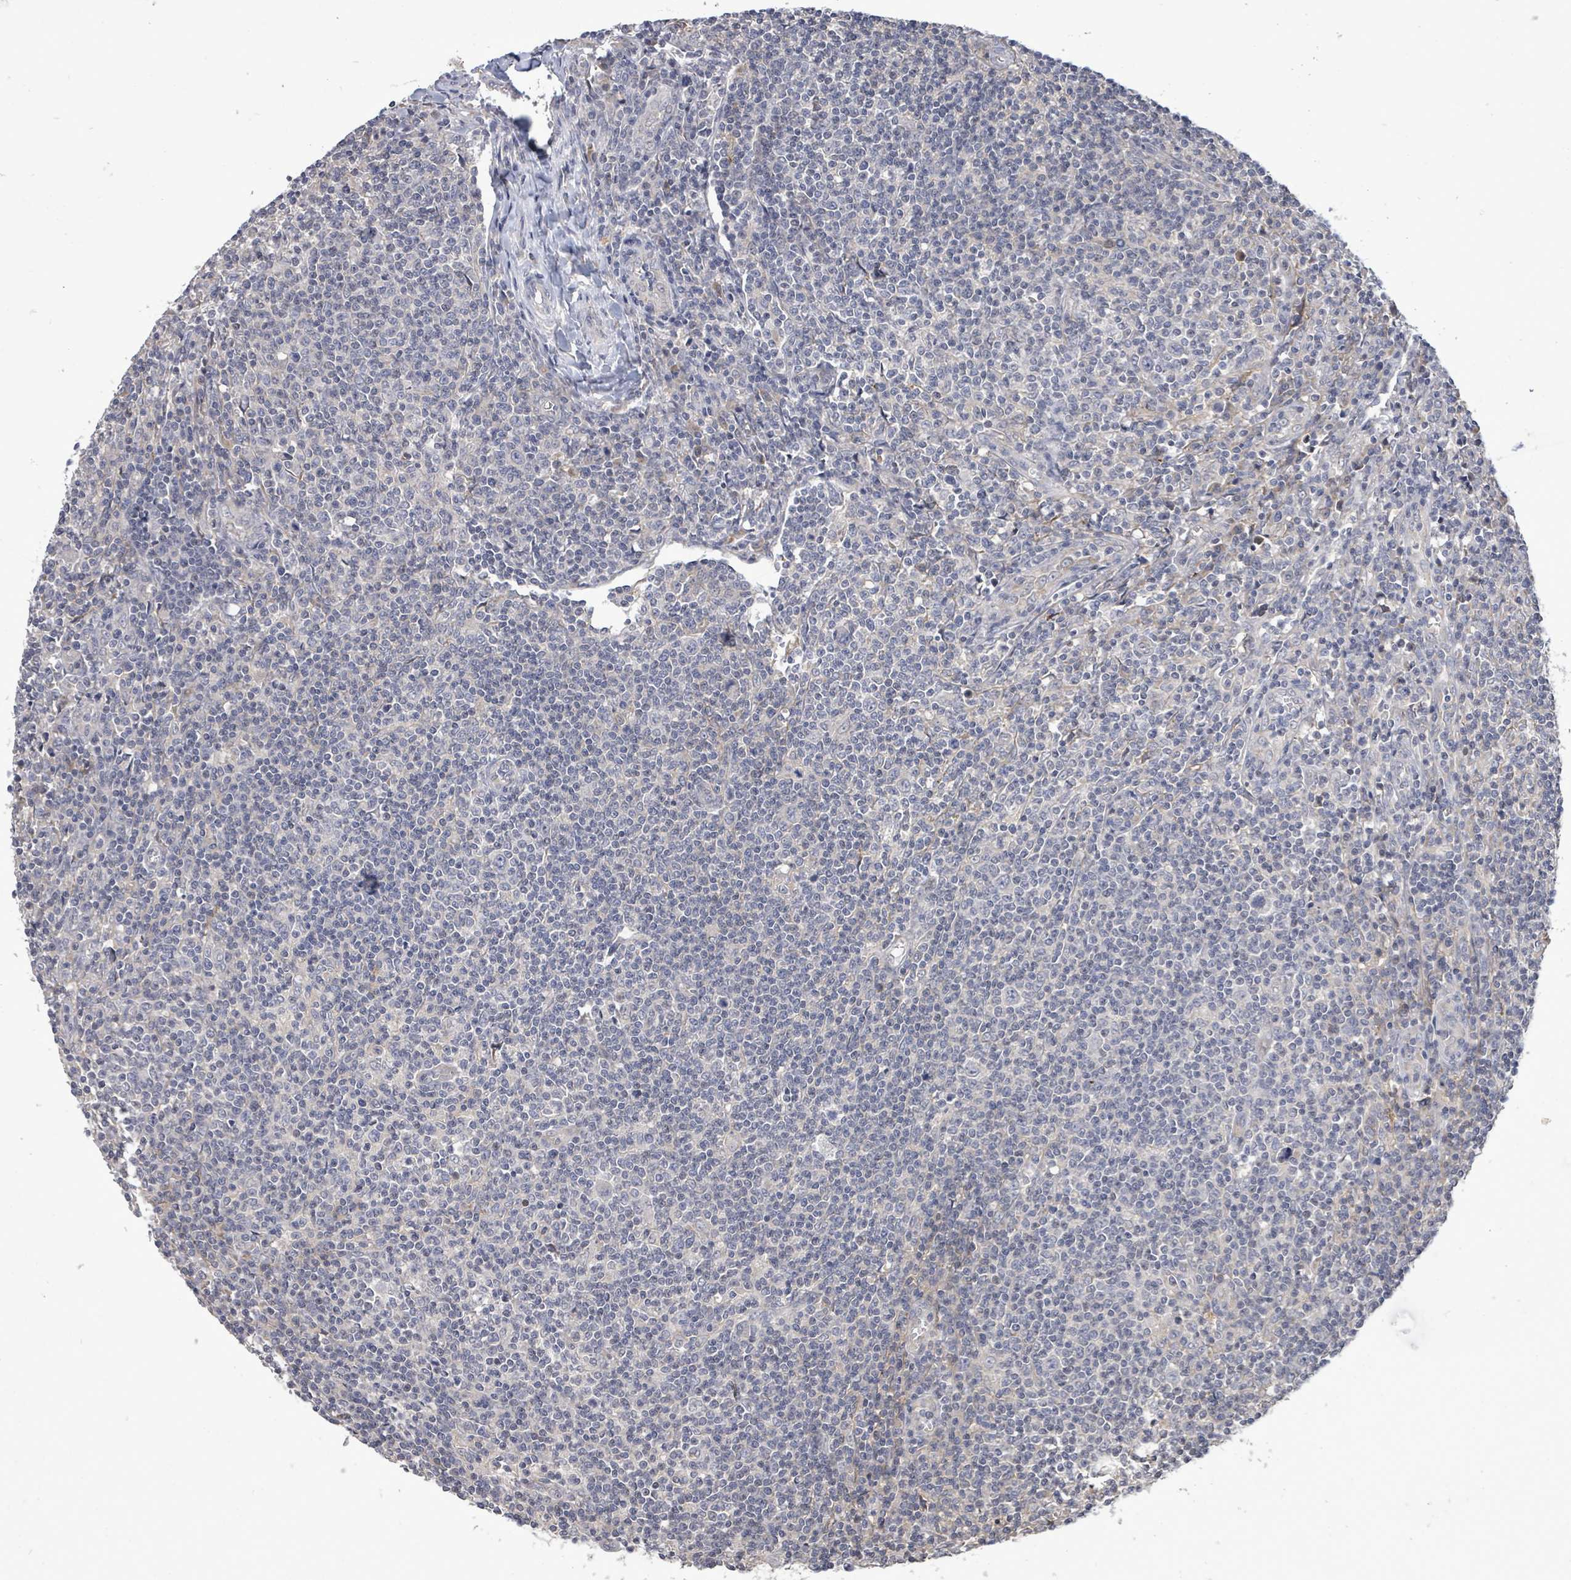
{"staining": {"intensity": "negative", "quantity": "none", "location": "none"}, "tissue": "lymphoma", "cell_type": "Tumor cells", "image_type": "cancer", "snomed": [{"axis": "morphology", "description": "Hodgkin's disease, NOS"}, {"axis": "topography", "description": "Lymph node"}], "caption": "Tumor cells show no significant positivity in lymphoma.", "gene": "POMGNT2", "patient": {"sex": "male", "age": 83}}